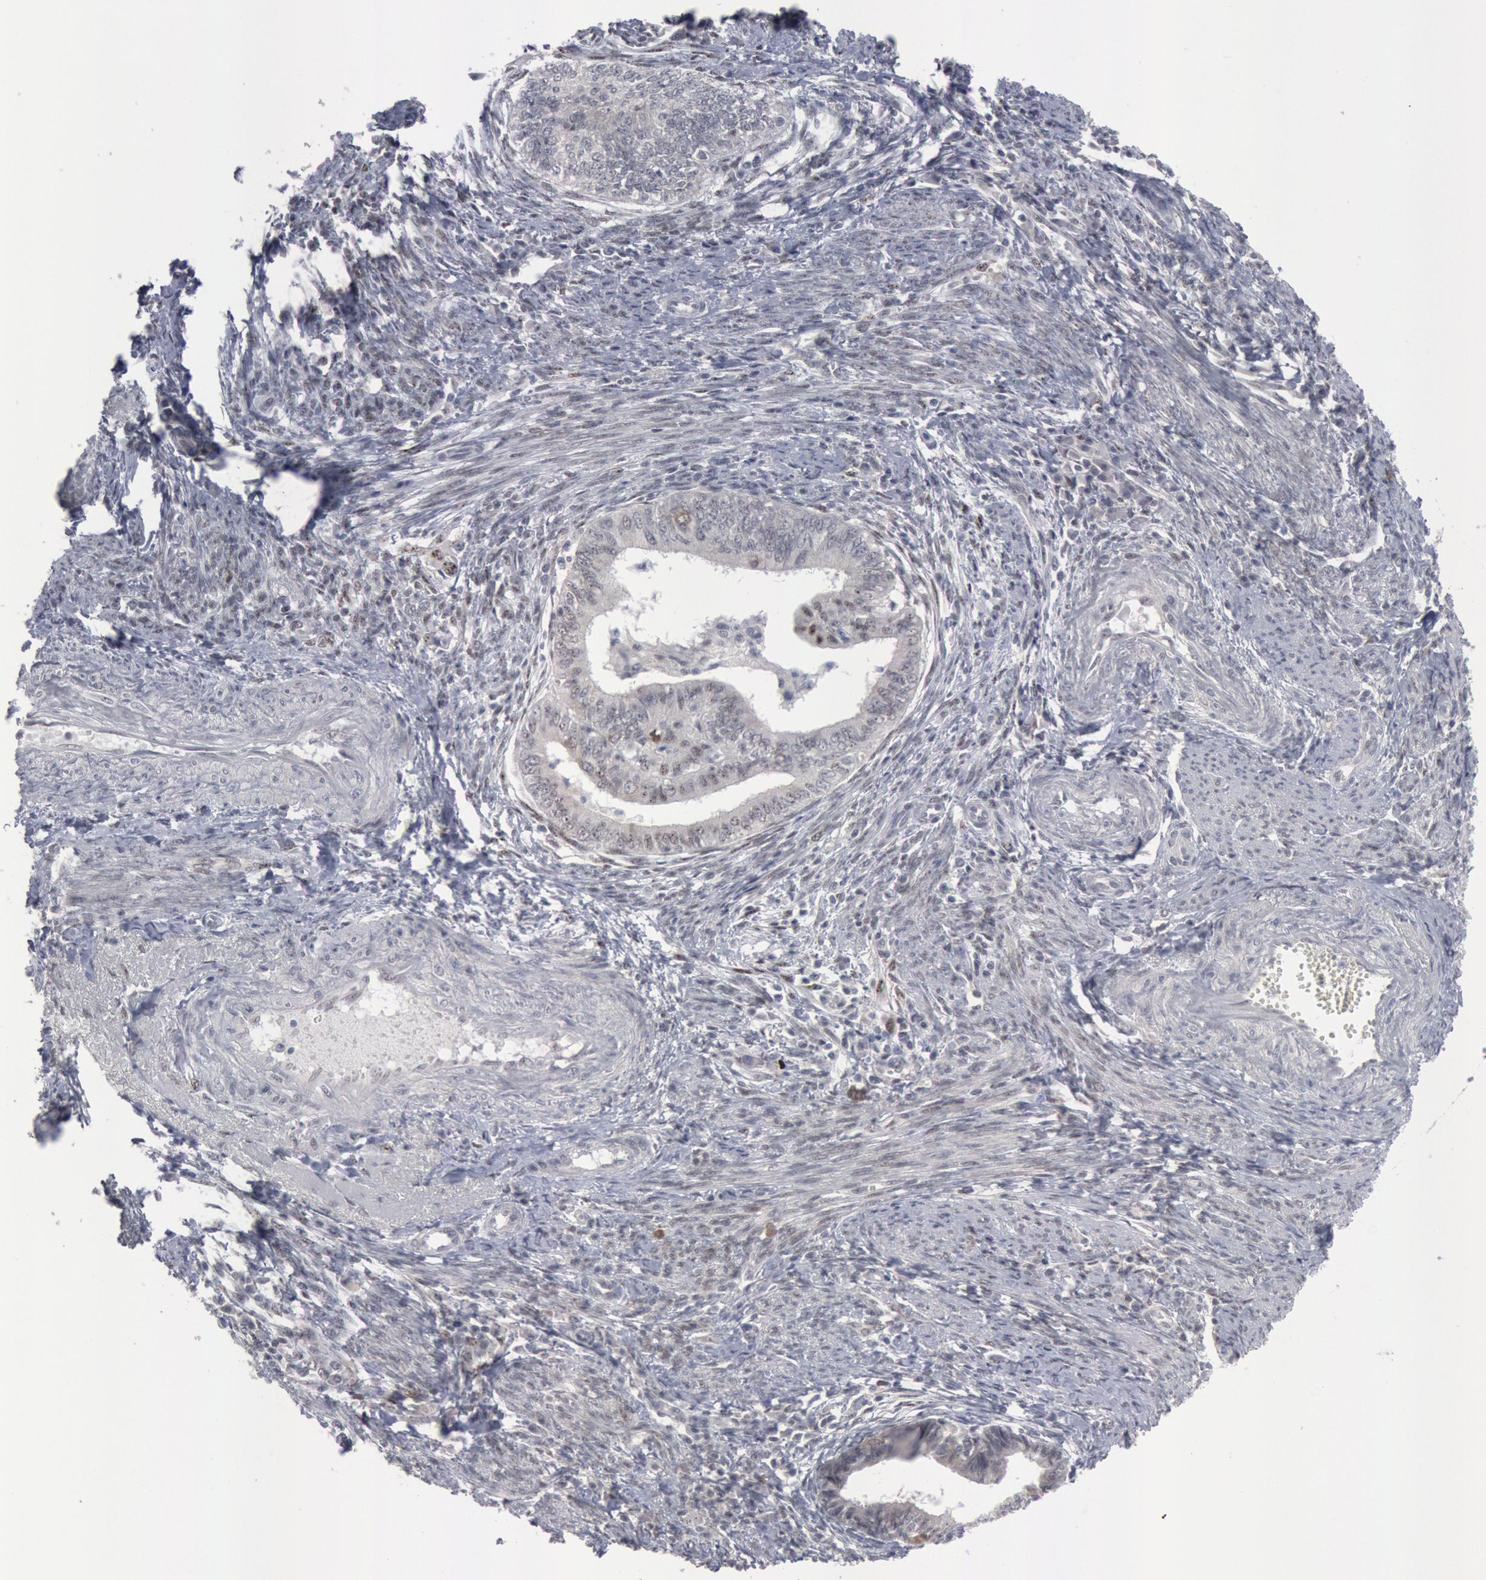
{"staining": {"intensity": "negative", "quantity": "none", "location": "none"}, "tissue": "endometrial cancer", "cell_type": "Tumor cells", "image_type": "cancer", "snomed": [{"axis": "morphology", "description": "Adenocarcinoma, NOS"}, {"axis": "topography", "description": "Endometrium"}], "caption": "Tumor cells show no significant staining in endometrial cancer (adenocarcinoma). The staining was performed using DAB (3,3'-diaminobenzidine) to visualize the protein expression in brown, while the nuclei were stained in blue with hematoxylin (Magnification: 20x).", "gene": "FOXO1", "patient": {"sex": "female", "age": 66}}